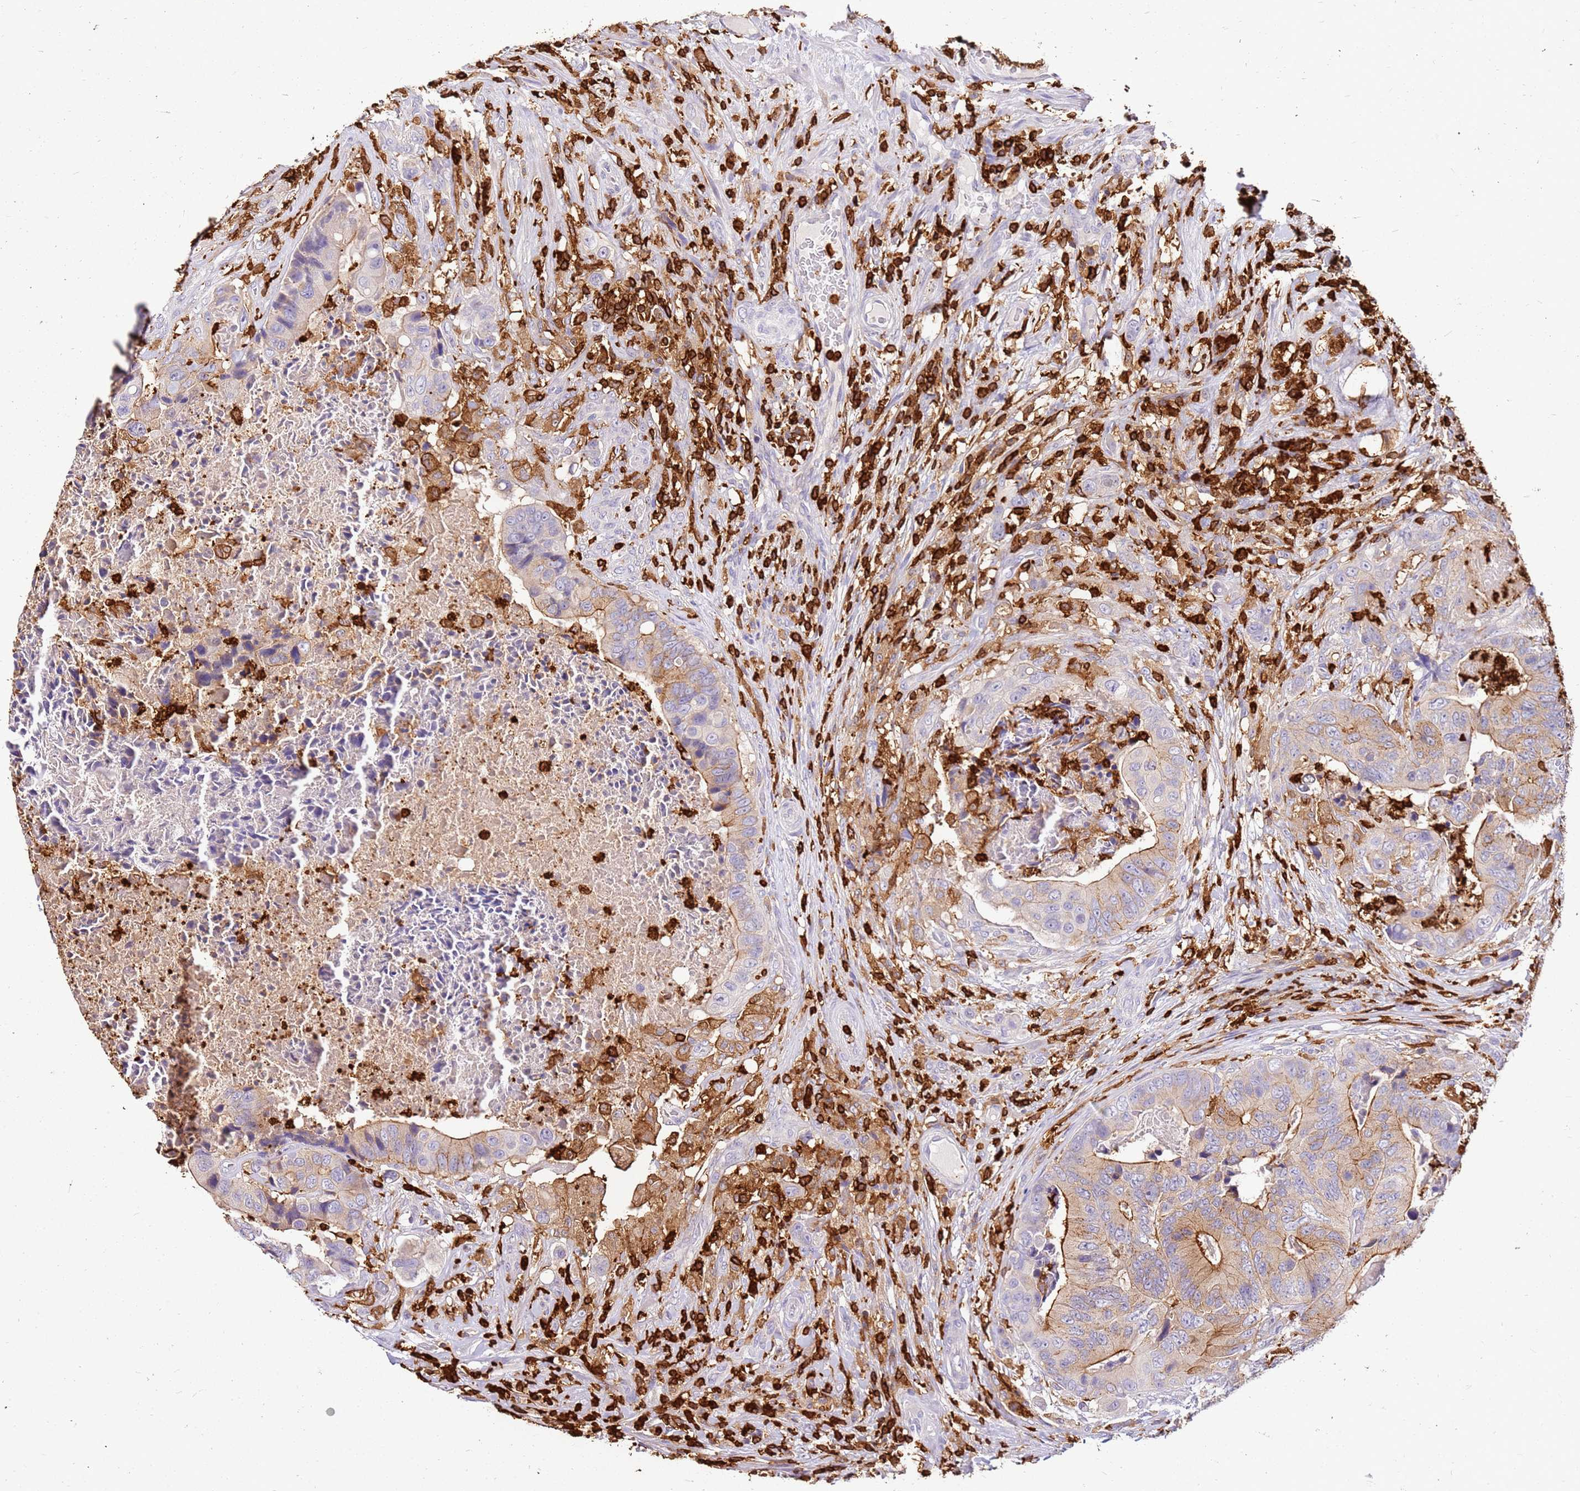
{"staining": {"intensity": "moderate", "quantity": "25%-75%", "location": "cytoplasmic/membranous"}, "tissue": "colorectal cancer", "cell_type": "Tumor cells", "image_type": "cancer", "snomed": [{"axis": "morphology", "description": "Adenocarcinoma, NOS"}, {"axis": "topography", "description": "Colon"}], "caption": "Immunohistochemical staining of human colorectal adenocarcinoma shows moderate cytoplasmic/membranous protein positivity in about 25%-75% of tumor cells.", "gene": "CORO1A", "patient": {"sex": "male", "age": 84}}